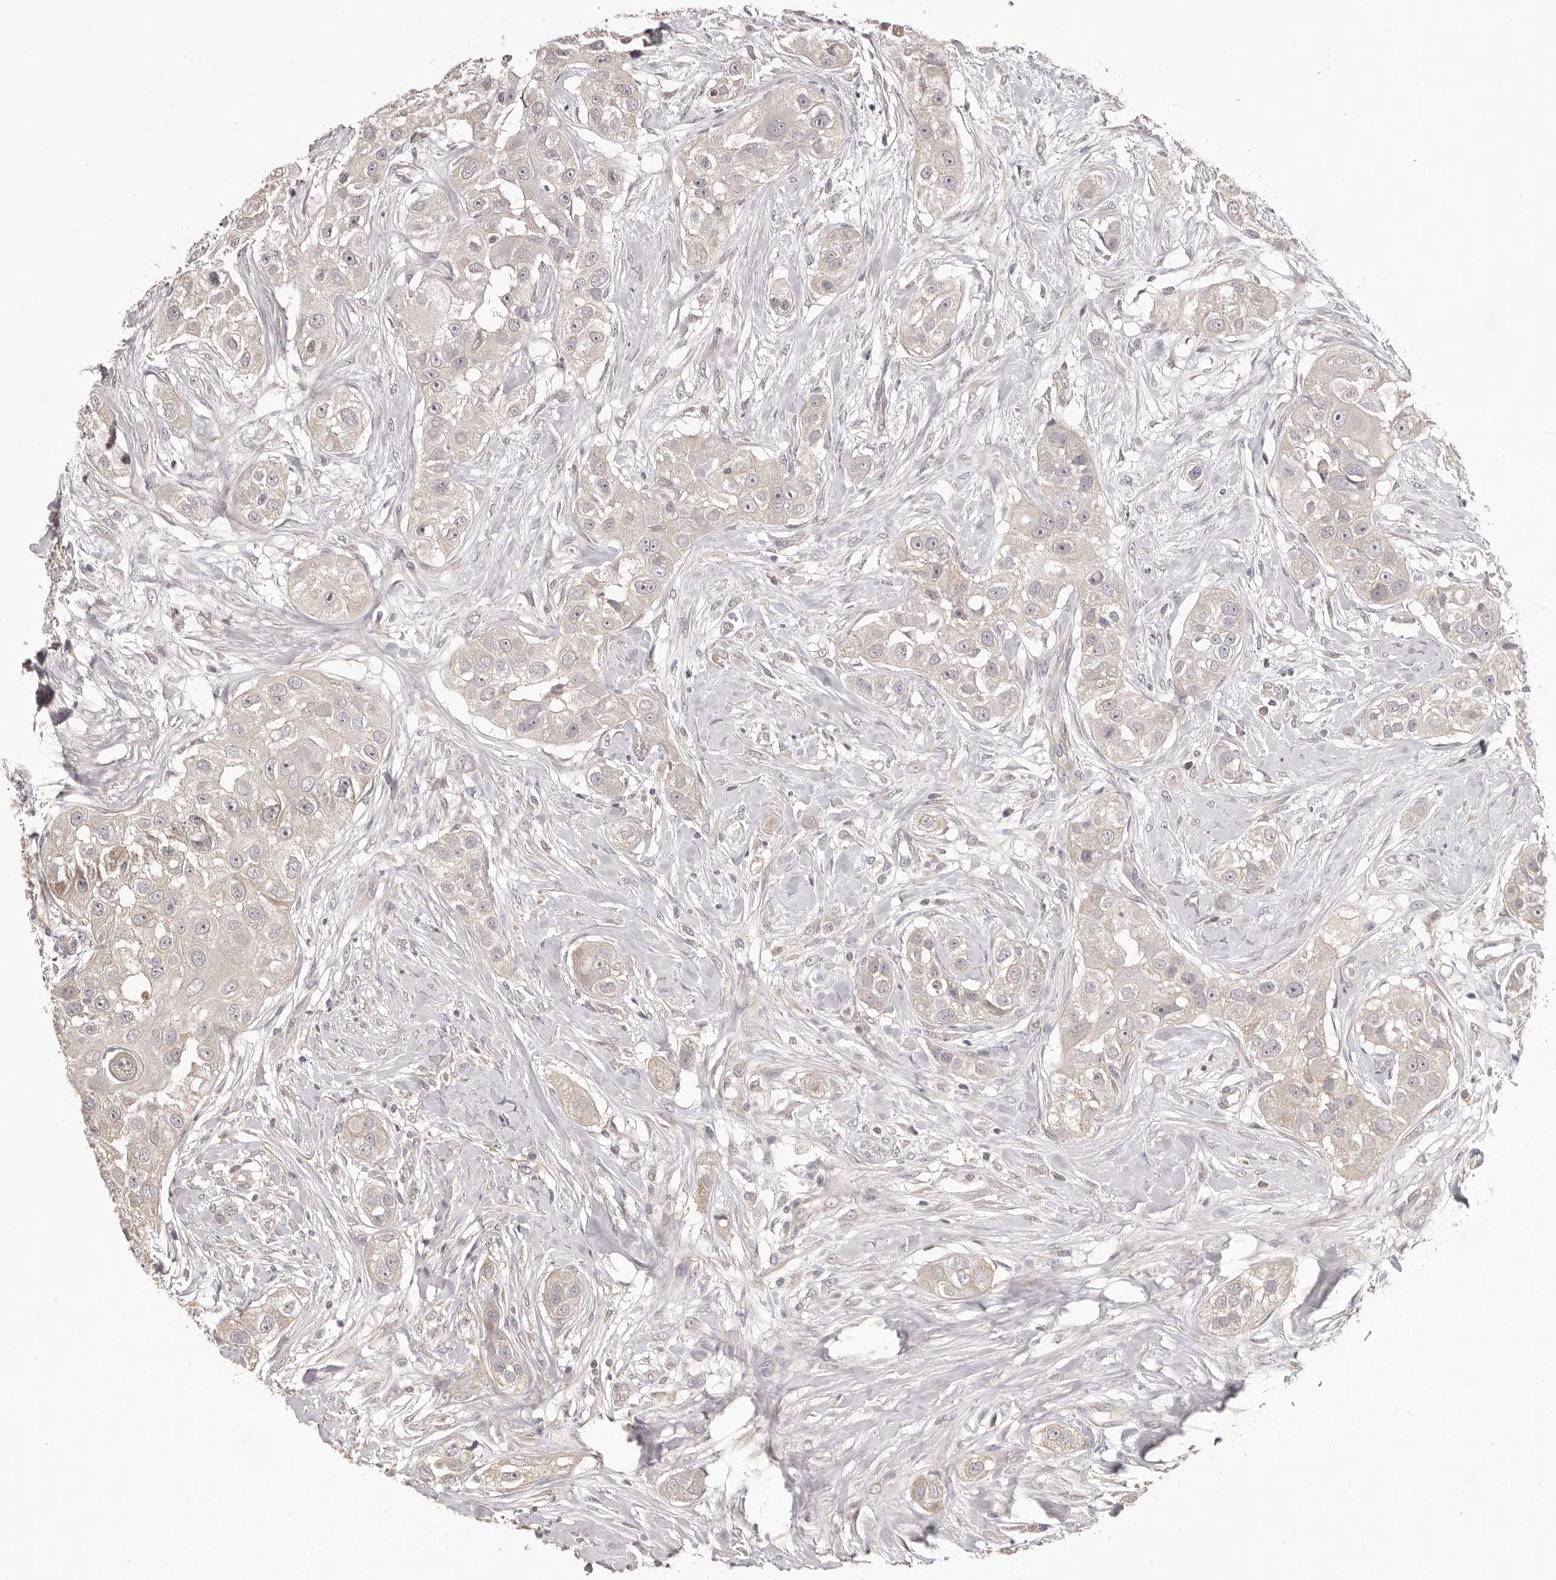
{"staining": {"intensity": "negative", "quantity": "none", "location": "none"}, "tissue": "head and neck cancer", "cell_type": "Tumor cells", "image_type": "cancer", "snomed": [{"axis": "morphology", "description": "Normal tissue, NOS"}, {"axis": "morphology", "description": "Squamous cell carcinoma, NOS"}, {"axis": "topography", "description": "Skeletal muscle"}, {"axis": "topography", "description": "Head-Neck"}], "caption": "DAB immunohistochemical staining of head and neck cancer demonstrates no significant staining in tumor cells.", "gene": "HRH1", "patient": {"sex": "male", "age": 51}}